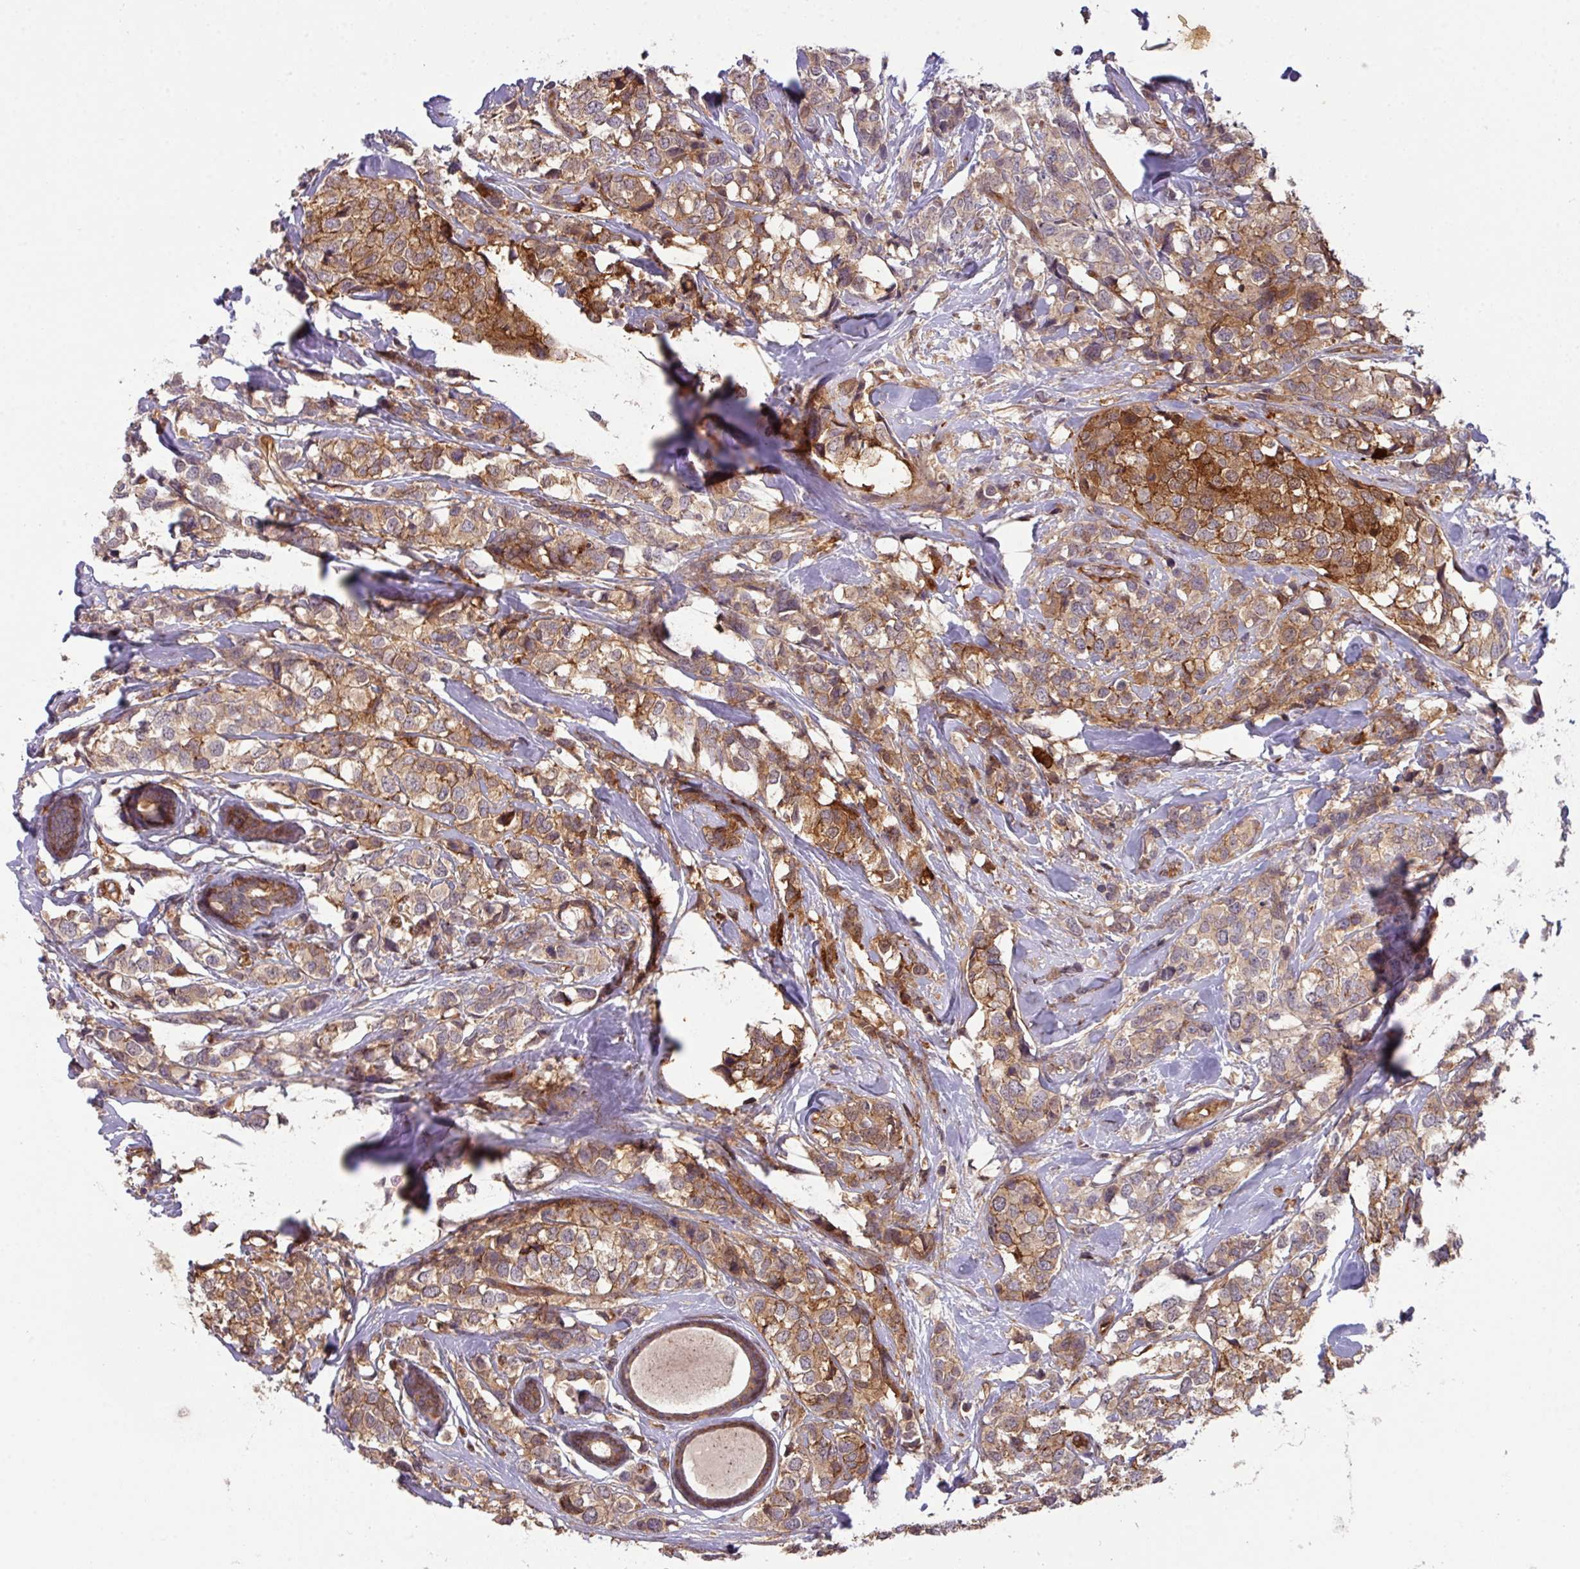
{"staining": {"intensity": "moderate", "quantity": "25%-75%", "location": "cytoplasmic/membranous"}, "tissue": "breast cancer", "cell_type": "Tumor cells", "image_type": "cancer", "snomed": [{"axis": "morphology", "description": "Lobular carcinoma"}, {"axis": "topography", "description": "Breast"}], "caption": "An image of lobular carcinoma (breast) stained for a protein exhibits moderate cytoplasmic/membranous brown staining in tumor cells.", "gene": "CYFIP2", "patient": {"sex": "female", "age": 59}}